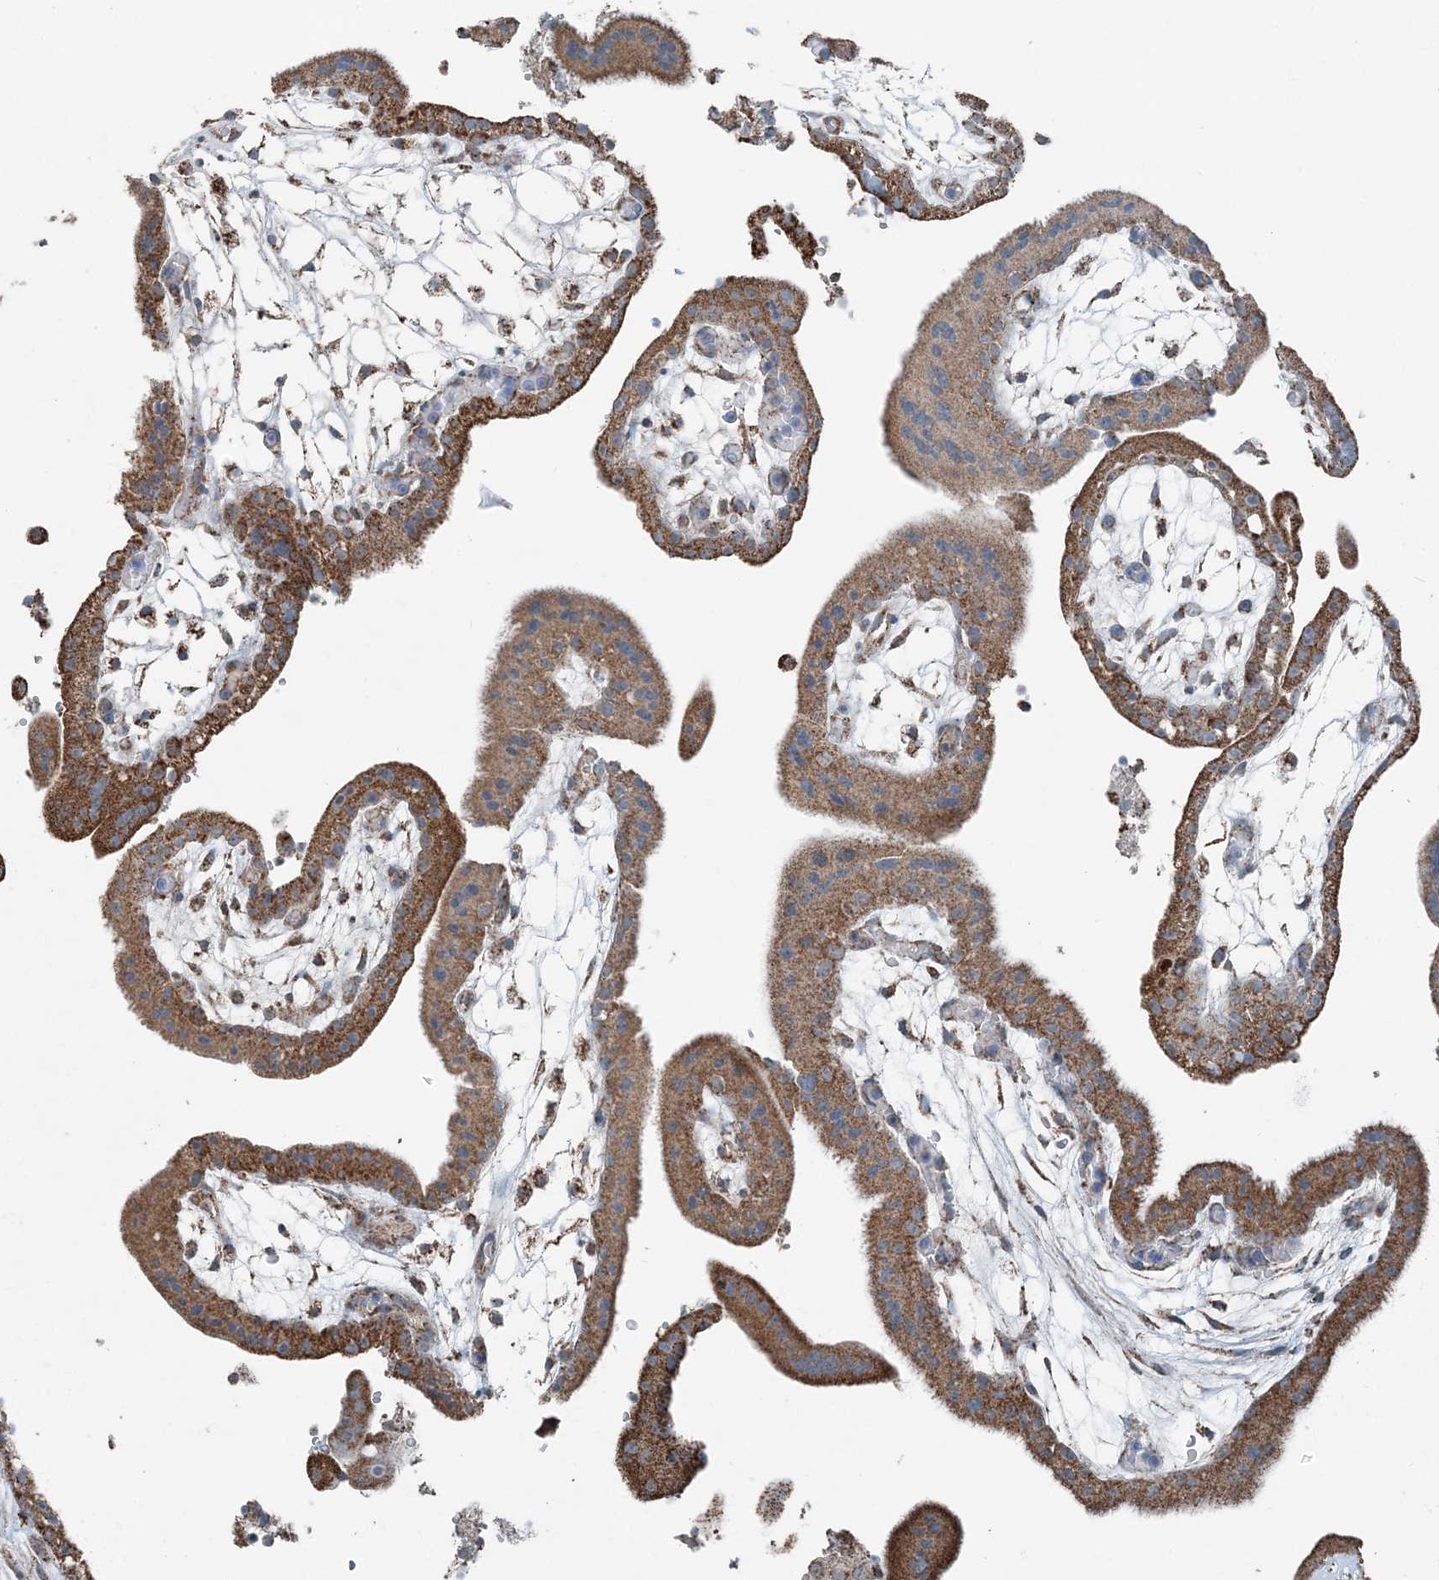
{"staining": {"intensity": "strong", "quantity": ">75%", "location": "cytoplasmic/membranous"}, "tissue": "placenta", "cell_type": "Decidual cells", "image_type": "normal", "snomed": [{"axis": "morphology", "description": "Normal tissue, NOS"}, {"axis": "topography", "description": "Placenta"}], "caption": "Human placenta stained for a protein (brown) exhibits strong cytoplasmic/membranous positive positivity in about >75% of decidual cells.", "gene": "SUCLG1", "patient": {"sex": "female", "age": 18}}